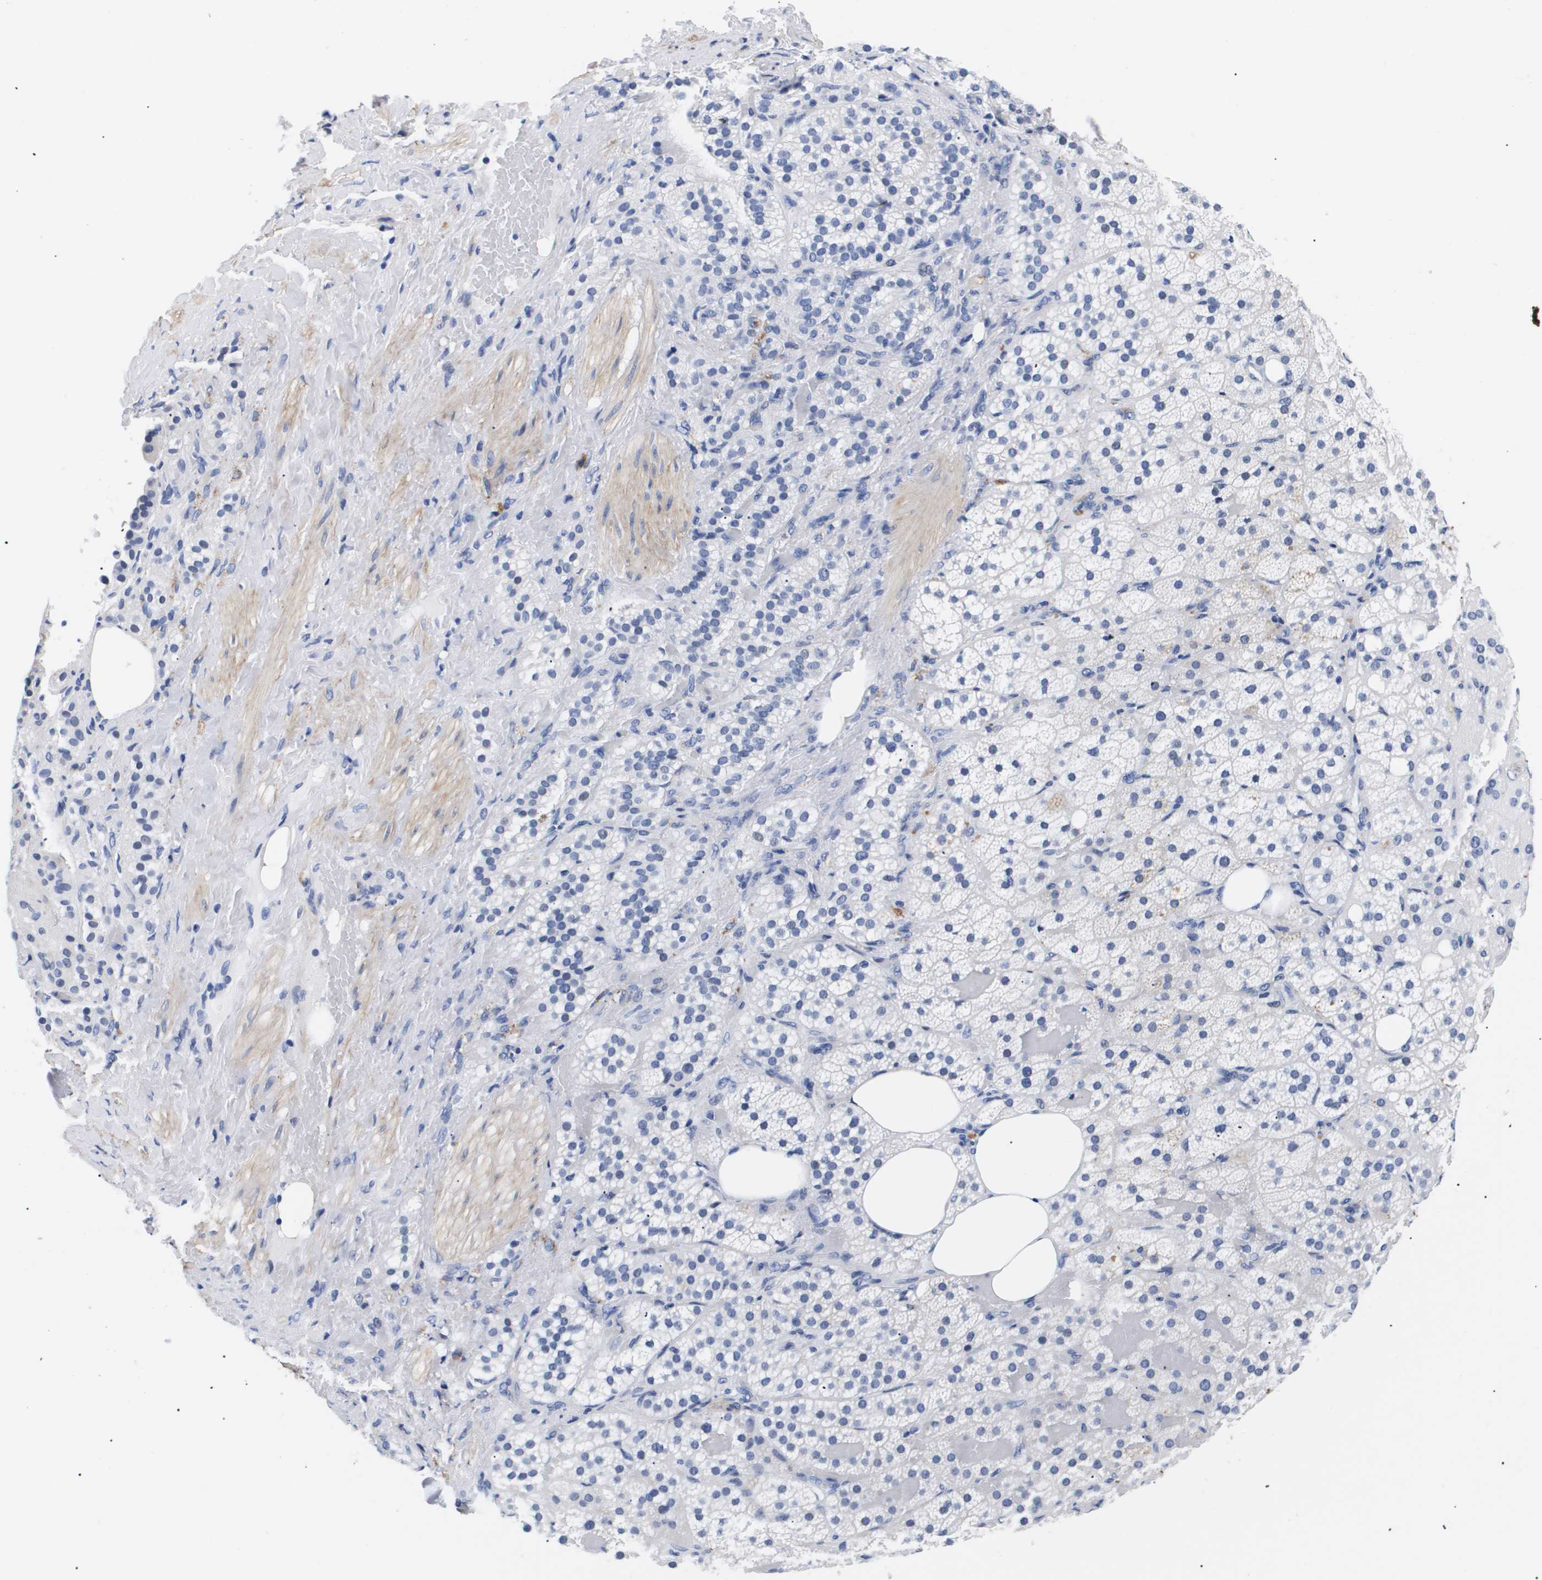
{"staining": {"intensity": "weak", "quantity": "<25%", "location": "cytoplasmic/membranous"}, "tissue": "adrenal gland", "cell_type": "Glandular cells", "image_type": "normal", "snomed": [{"axis": "morphology", "description": "Normal tissue, NOS"}, {"axis": "topography", "description": "Adrenal gland"}], "caption": "Immunohistochemical staining of unremarkable human adrenal gland reveals no significant positivity in glandular cells. (DAB (3,3'-diaminobenzidine) immunohistochemistry (IHC) visualized using brightfield microscopy, high magnification).", "gene": "SHD", "patient": {"sex": "female", "age": 59}}